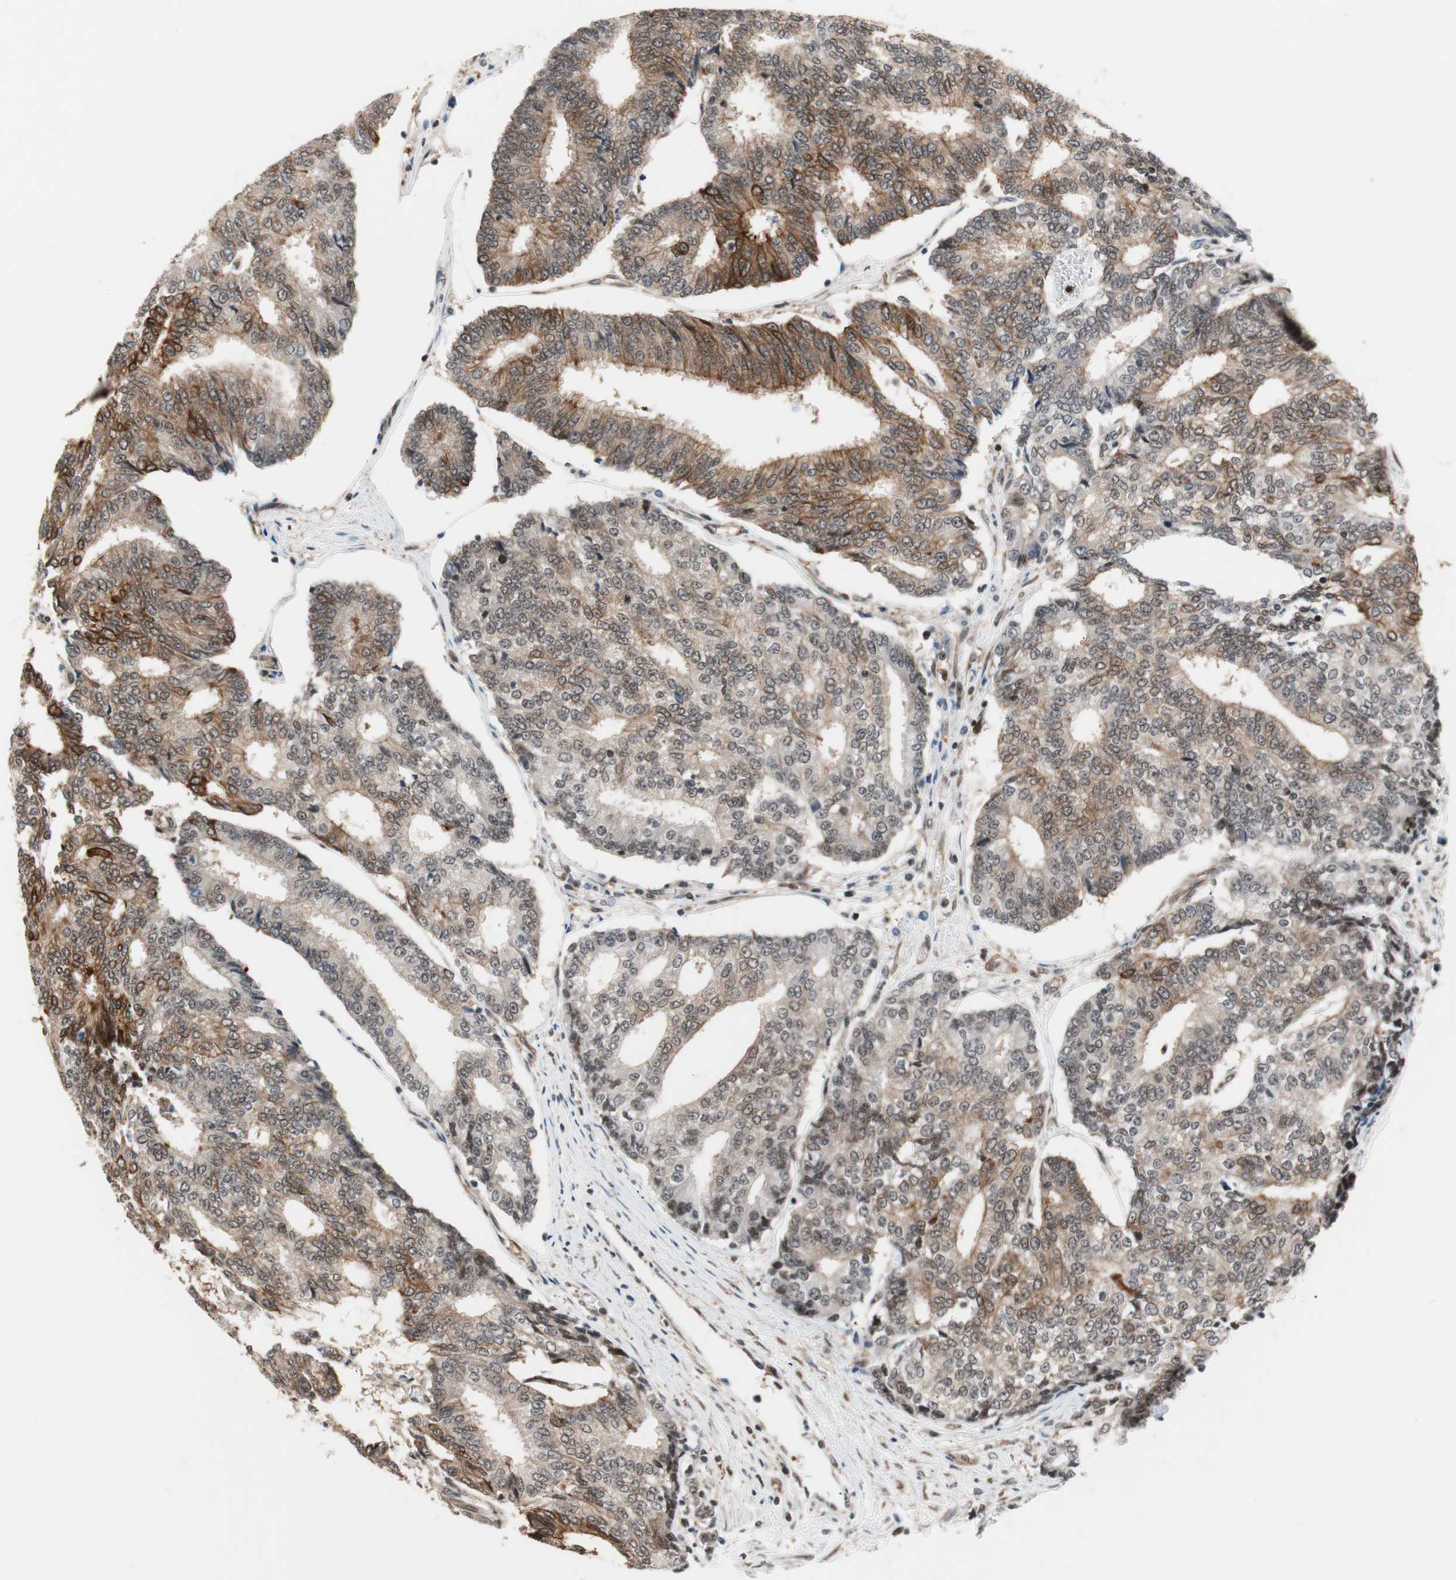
{"staining": {"intensity": "moderate", "quantity": ">75%", "location": "cytoplasmic/membranous"}, "tissue": "prostate cancer", "cell_type": "Tumor cells", "image_type": "cancer", "snomed": [{"axis": "morphology", "description": "Adenocarcinoma, High grade"}, {"axis": "topography", "description": "Prostate"}], "caption": "This histopathology image shows IHC staining of human prostate cancer, with medium moderate cytoplasmic/membranous positivity in approximately >75% of tumor cells.", "gene": "ZNF512B", "patient": {"sex": "male", "age": 55}}